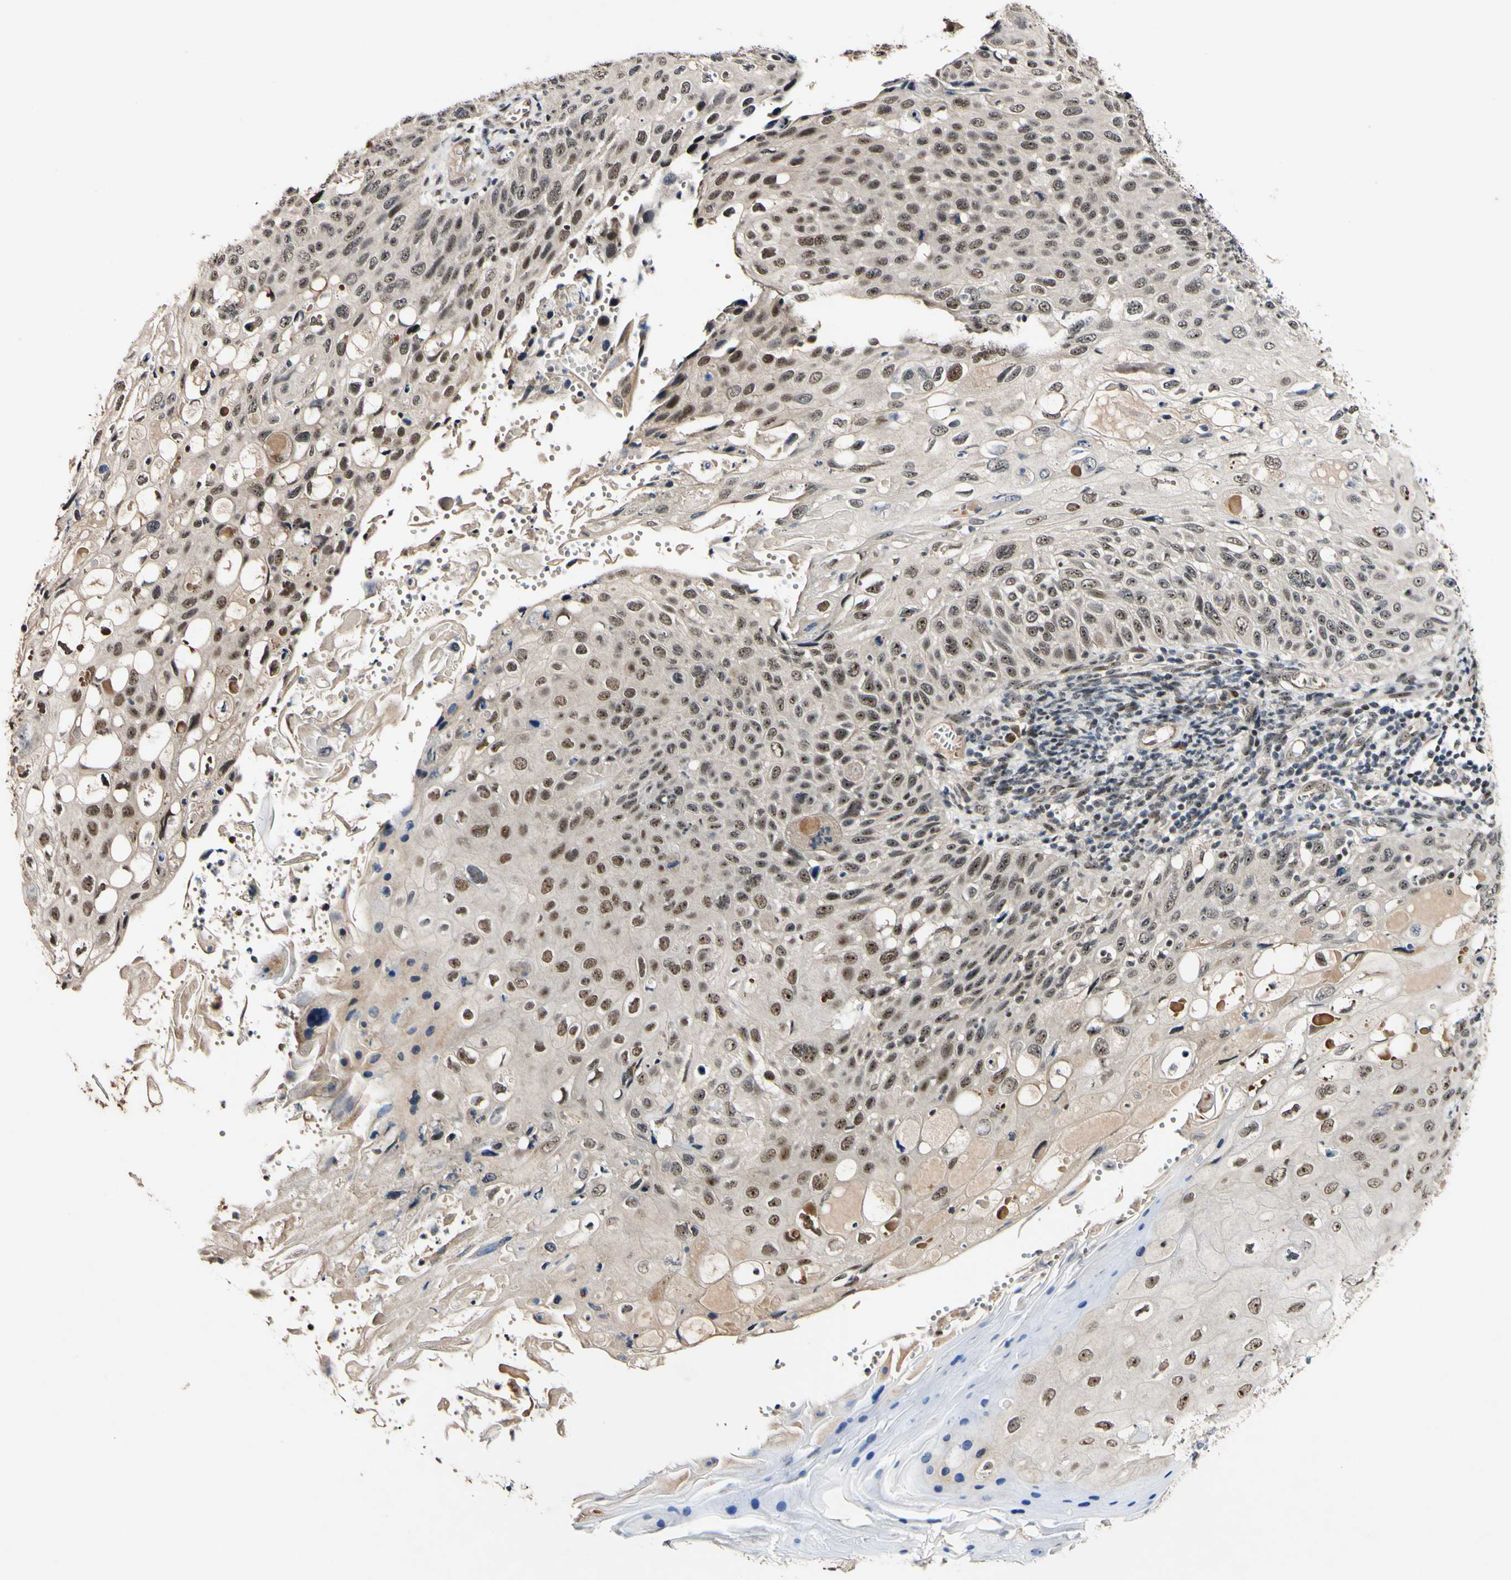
{"staining": {"intensity": "moderate", "quantity": "25%-75%", "location": "nuclear"}, "tissue": "cervical cancer", "cell_type": "Tumor cells", "image_type": "cancer", "snomed": [{"axis": "morphology", "description": "Squamous cell carcinoma, NOS"}, {"axis": "topography", "description": "Cervix"}], "caption": "Tumor cells exhibit moderate nuclear staining in approximately 25%-75% of cells in cervical cancer.", "gene": "POLR2F", "patient": {"sex": "female", "age": 70}}